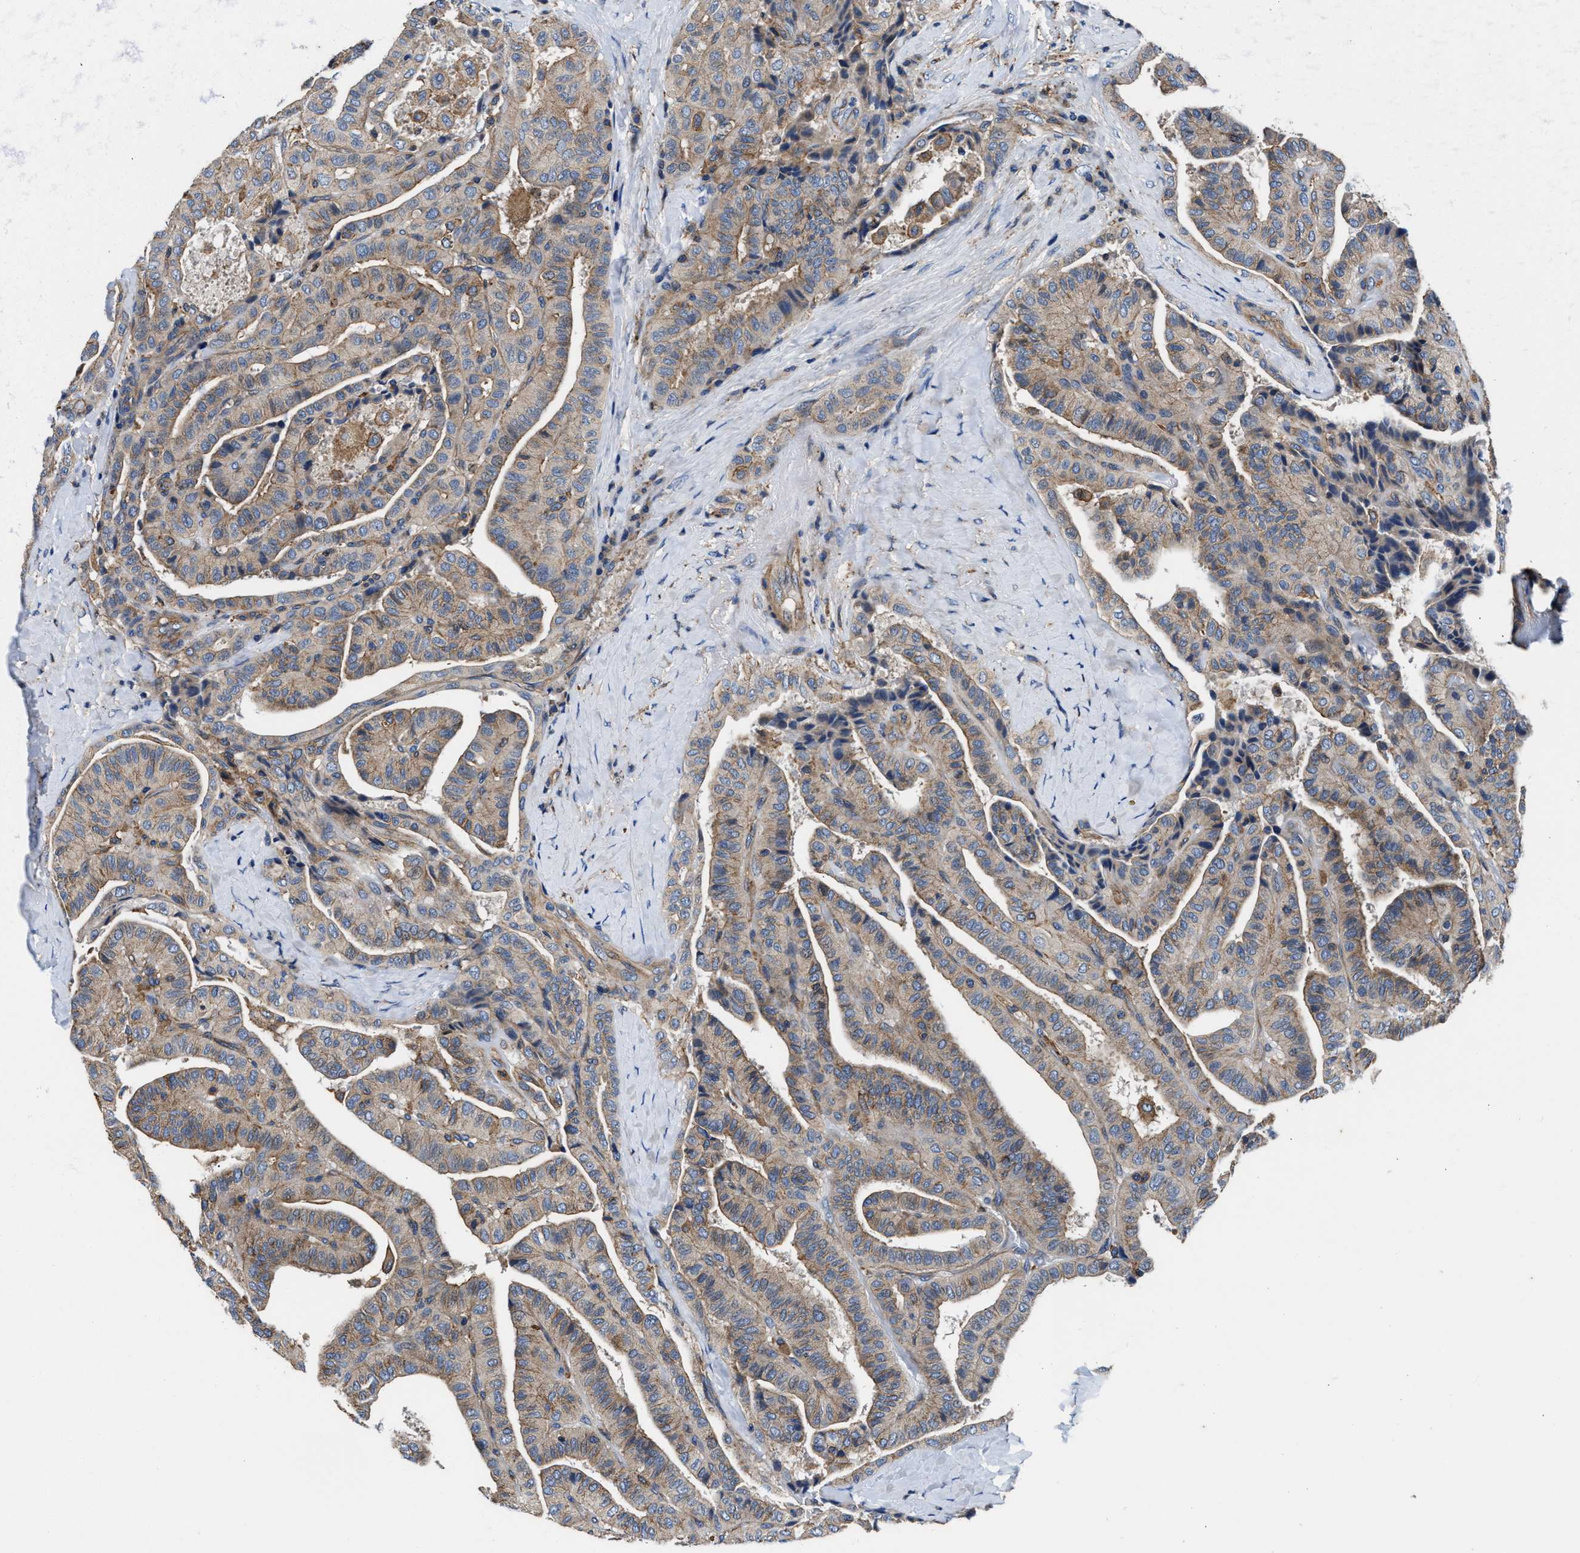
{"staining": {"intensity": "weak", "quantity": ">75%", "location": "cytoplasmic/membranous"}, "tissue": "thyroid cancer", "cell_type": "Tumor cells", "image_type": "cancer", "snomed": [{"axis": "morphology", "description": "Papillary adenocarcinoma, NOS"}, {"axis": "topography", "description": "Thyroid gland"}], "caption": "Thyroid cancer stained with IHC shows weak cytoplasmic/membranous staining in approximately >75% of tumor cells. Using DAB (3,3'-diaminobenzidine) (brown) and hematoxylin (blue) stains, captured at high magnification using brightfield microscopy.", "gene": "PPP1R9B", "patient": {"sex": "male", "age": 77}}